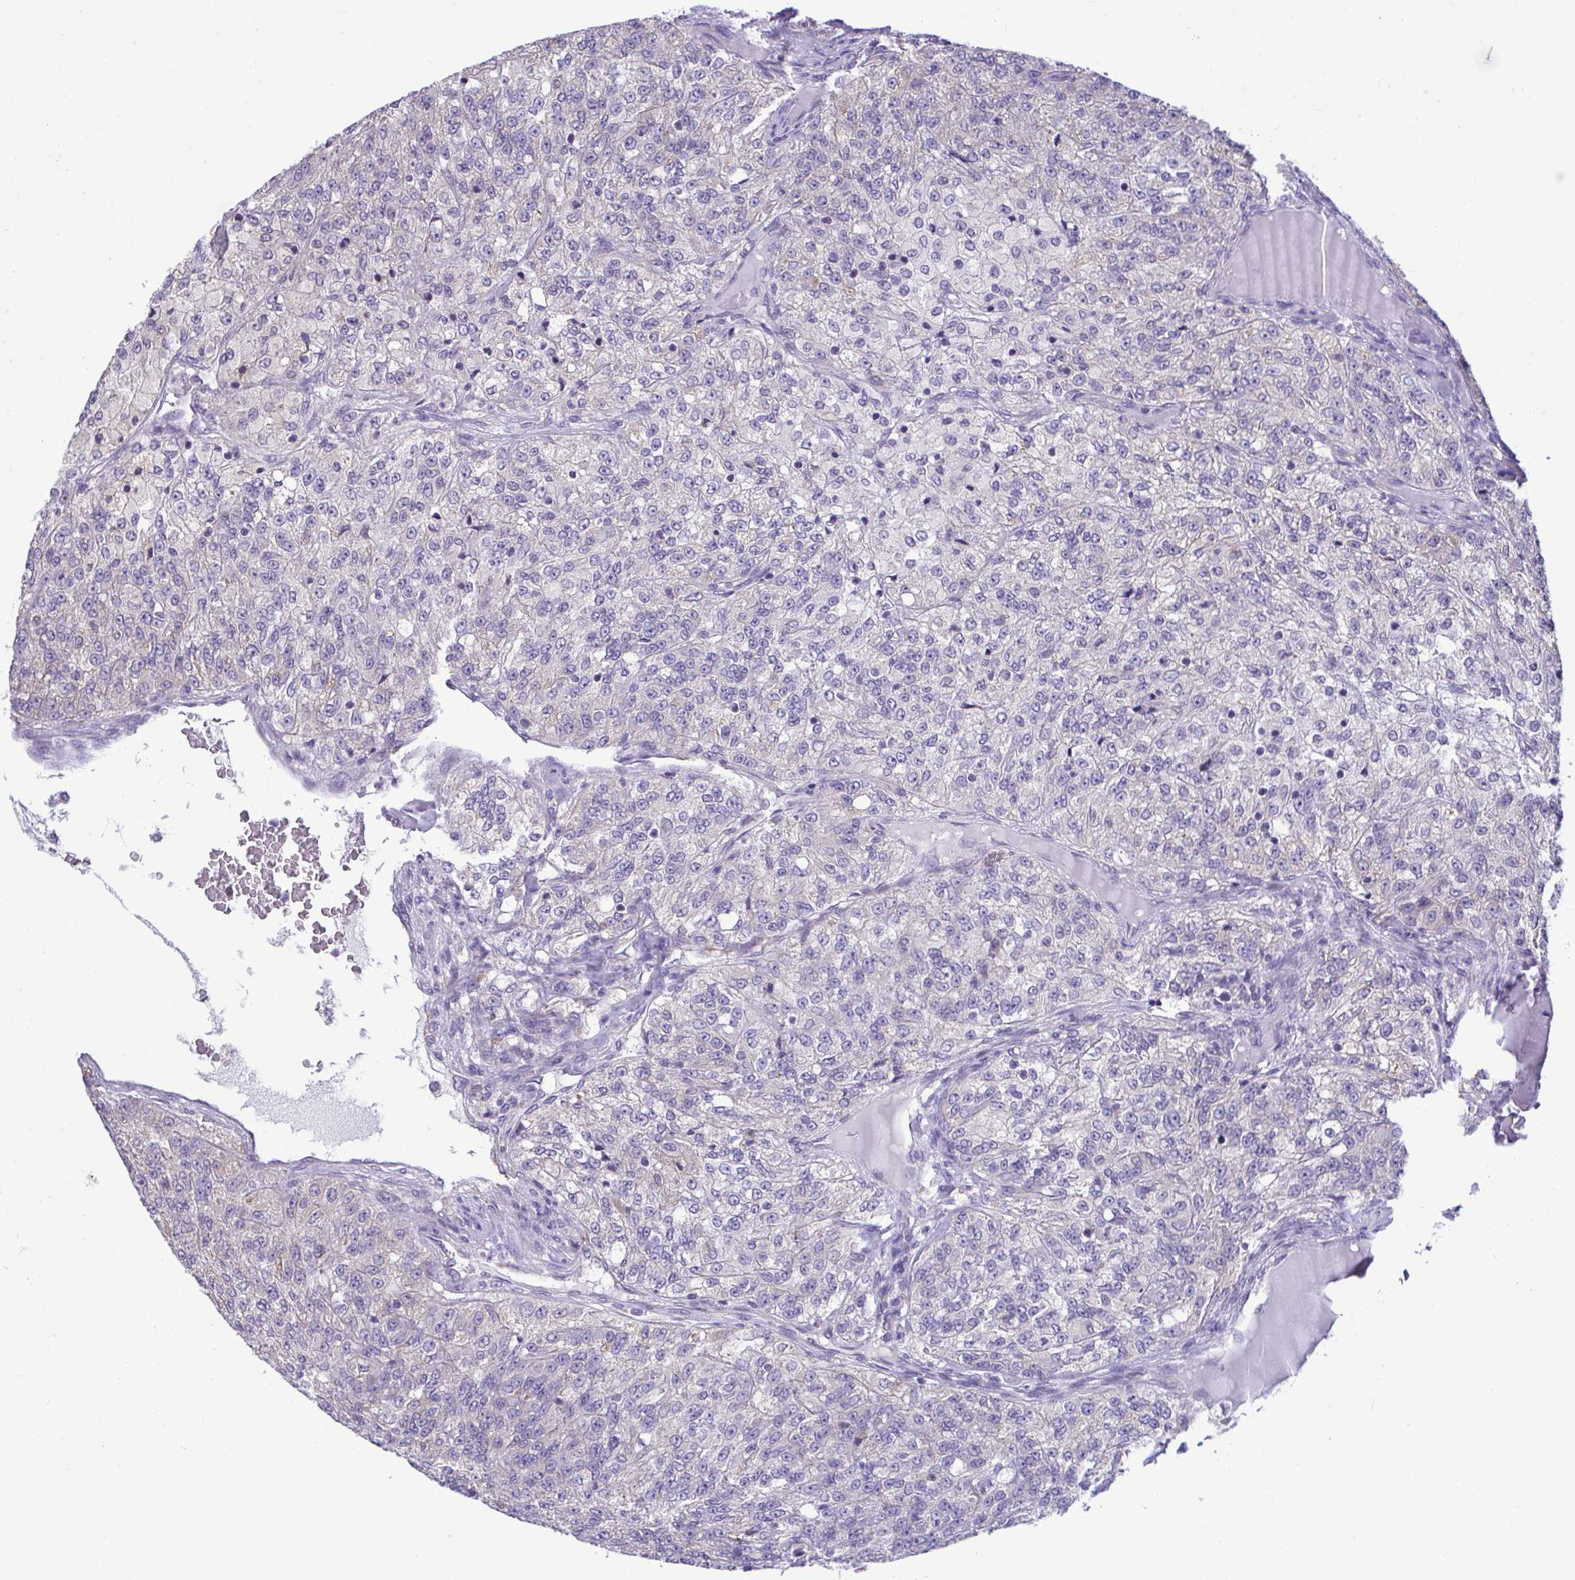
{"staining": {"intensity": "negative", "quantity": "none", "location": "none"}, "tissue": "renal cancer", "cell_type": "Tumor cells", "image_type": "cancer", "snomed": [{"axis": "morphology", "description": "Adenocarcinoma, NOS"}, {"axis": "topography", "description": "Kidney"}], "caption": "A high-resolution photomicrograph shows immunohistochemistry staining of adenocarcinoma (renal), which reveals no significant positivity in tumor cells. (Stains: DAB (3,3'-diaminobenzidine) IHC with hematoxylin counter stain, Microscopy: brightfield microscopy at high magnification).", "gene": "PIGK", "patient": {"sex": "female", "age": 63}}